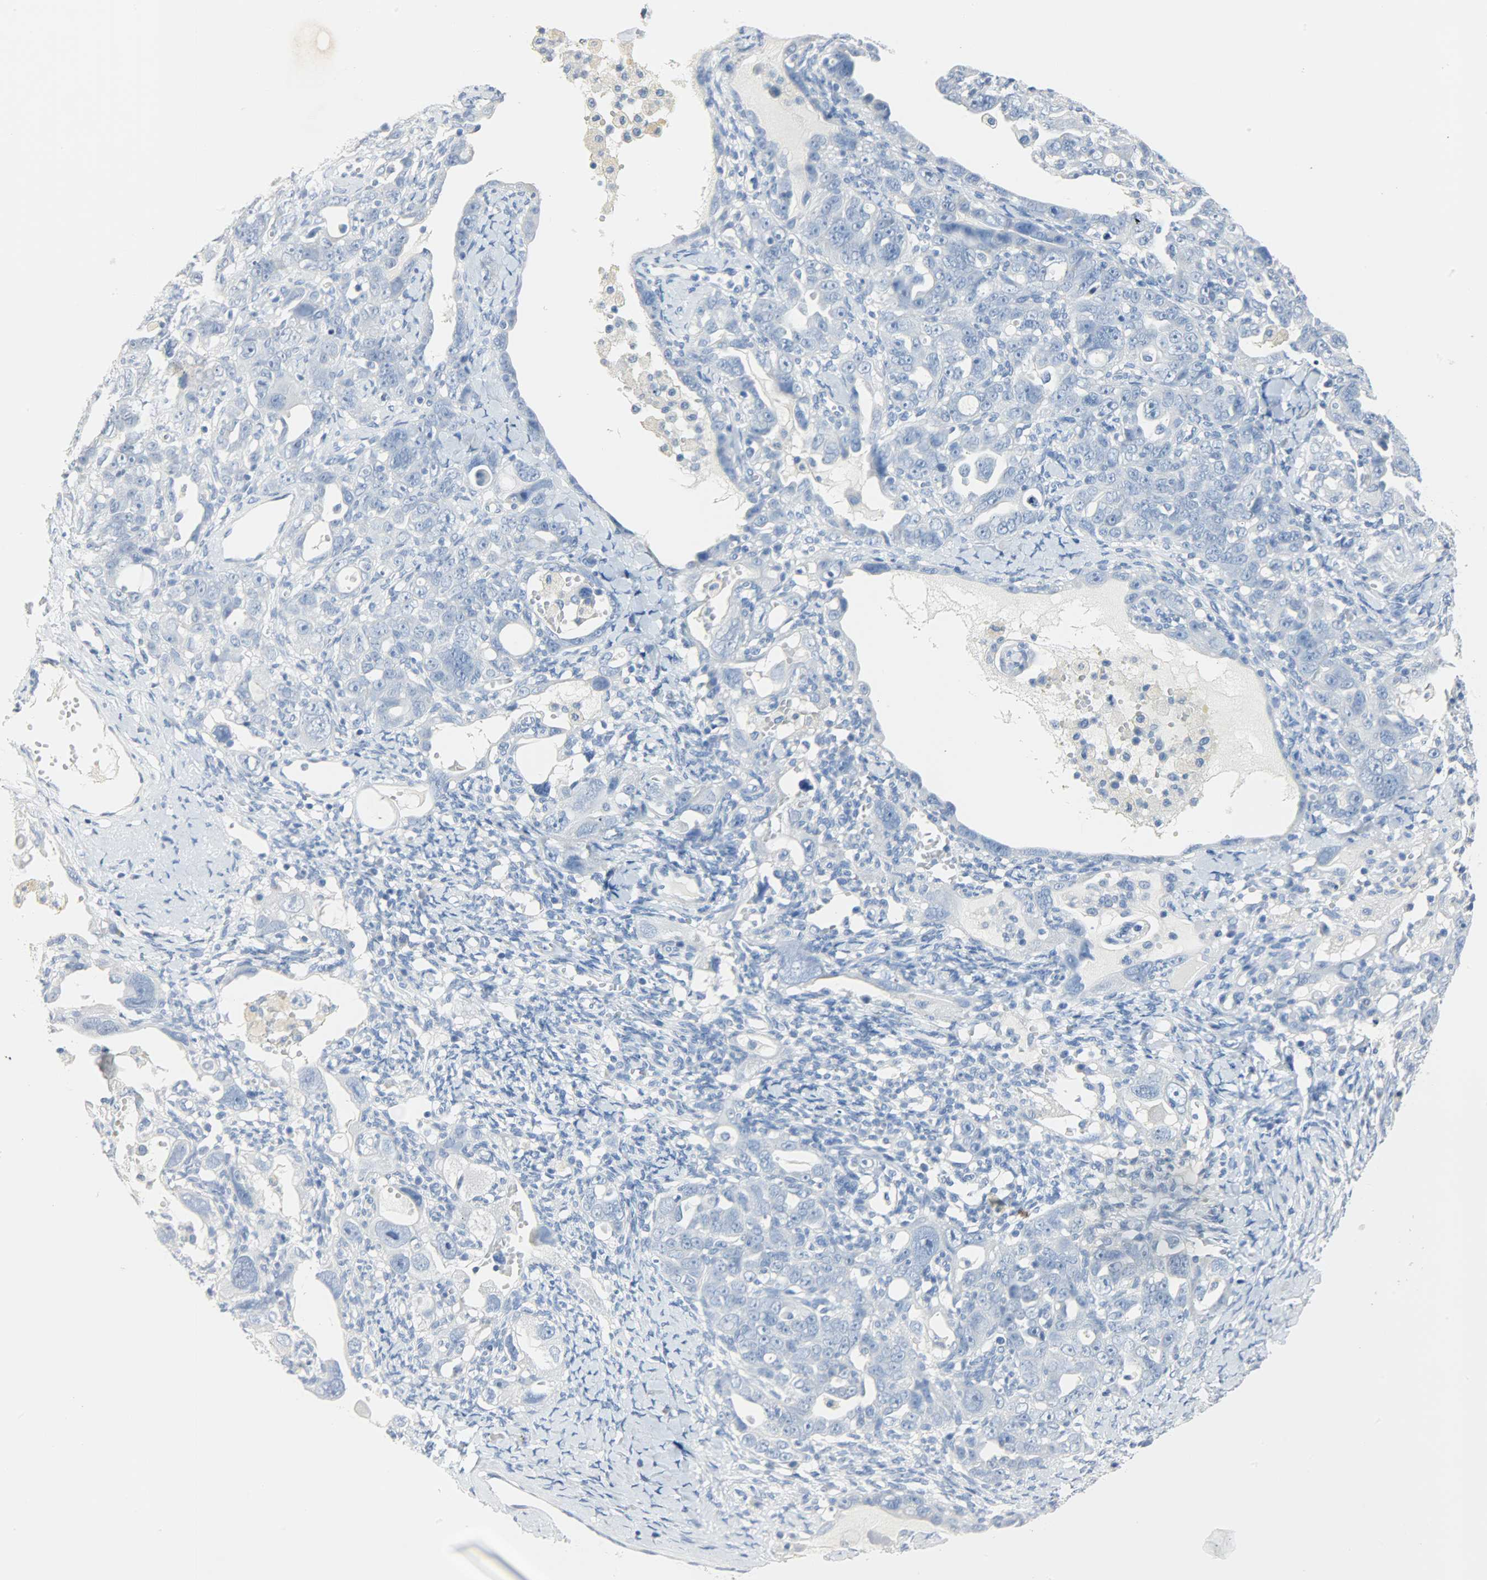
{"staining": {"intensity": "negative", "quantity": "none", "location": "none"}, "tissue": "ovarian cancer", "cell_type": "Tumor cells", "image_type": "cancer", "snomed": [{"axis": "morphology", "description": "Cystadenocarcinoma, serous, NOS"}, {"axis": "topography", "description": "Ovary"}], "caption": "This micrograph is of ovarian cancer stained with immunohistochemistry to label a protein in brown with the nuclei are counter-stained blue. There is no staining in tumor cells. (IHC, brightfield microscopy, high magnification).", "gene": "CA3", "patient": {"sex": "female", "age": 66}}